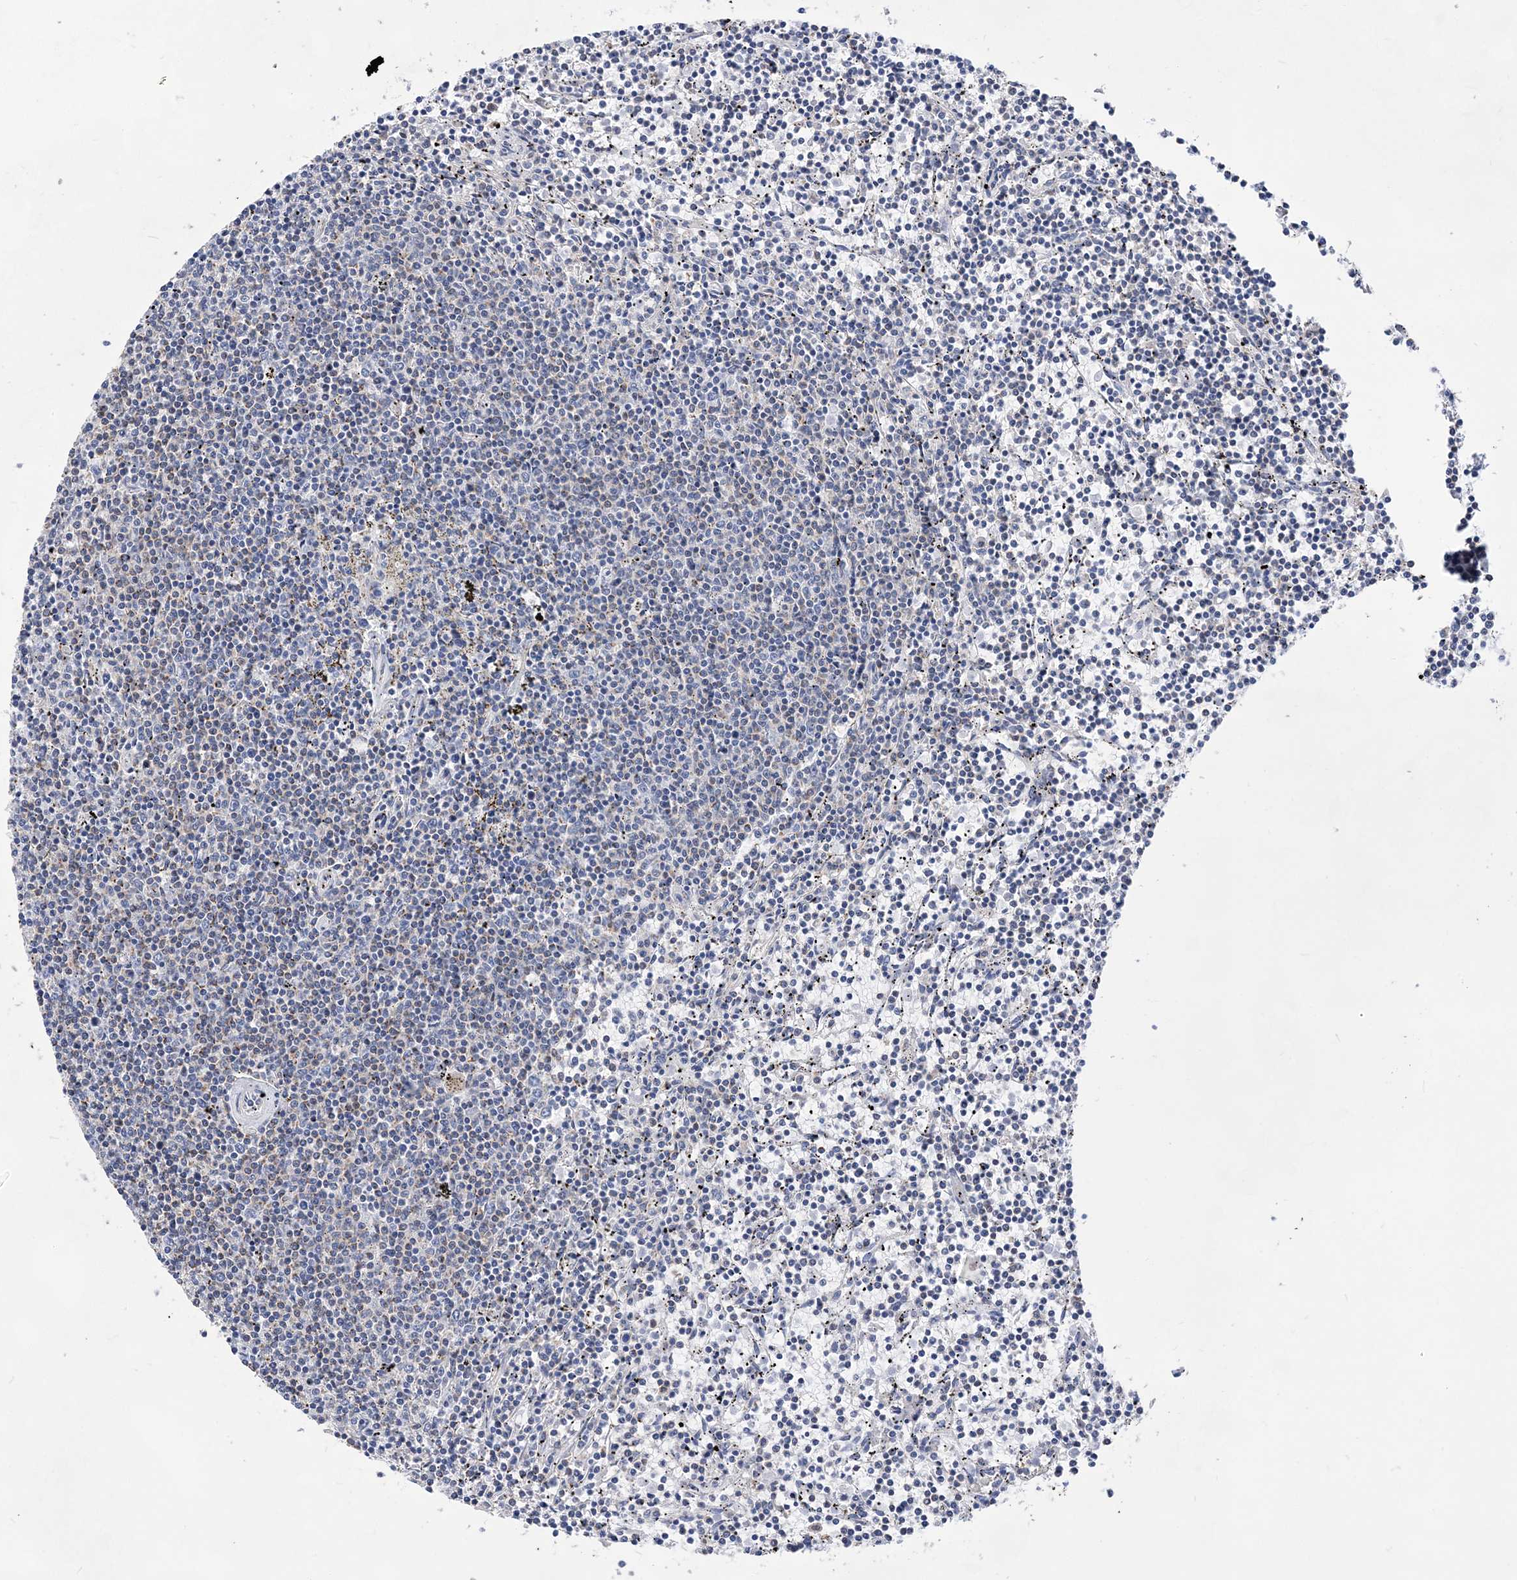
{"staining": {"intensity": "negative", "quantity": "none", "location": "none"}, "tissue": "lymphoma", "cell_type": "Tumor cells", "image_type": "cancer", "snomed": [{"axis": "morphology", "description": "Malignant lymphoma, non-Hodgkin's type, Low grade"}, {"axis": "topography", "description": "Spleen"}], "caption": "IHC of human lymphoma displays no positivity in tumor cells.", "gene": "ACOT9", "patient": {"sex": "female", "age": 50}}